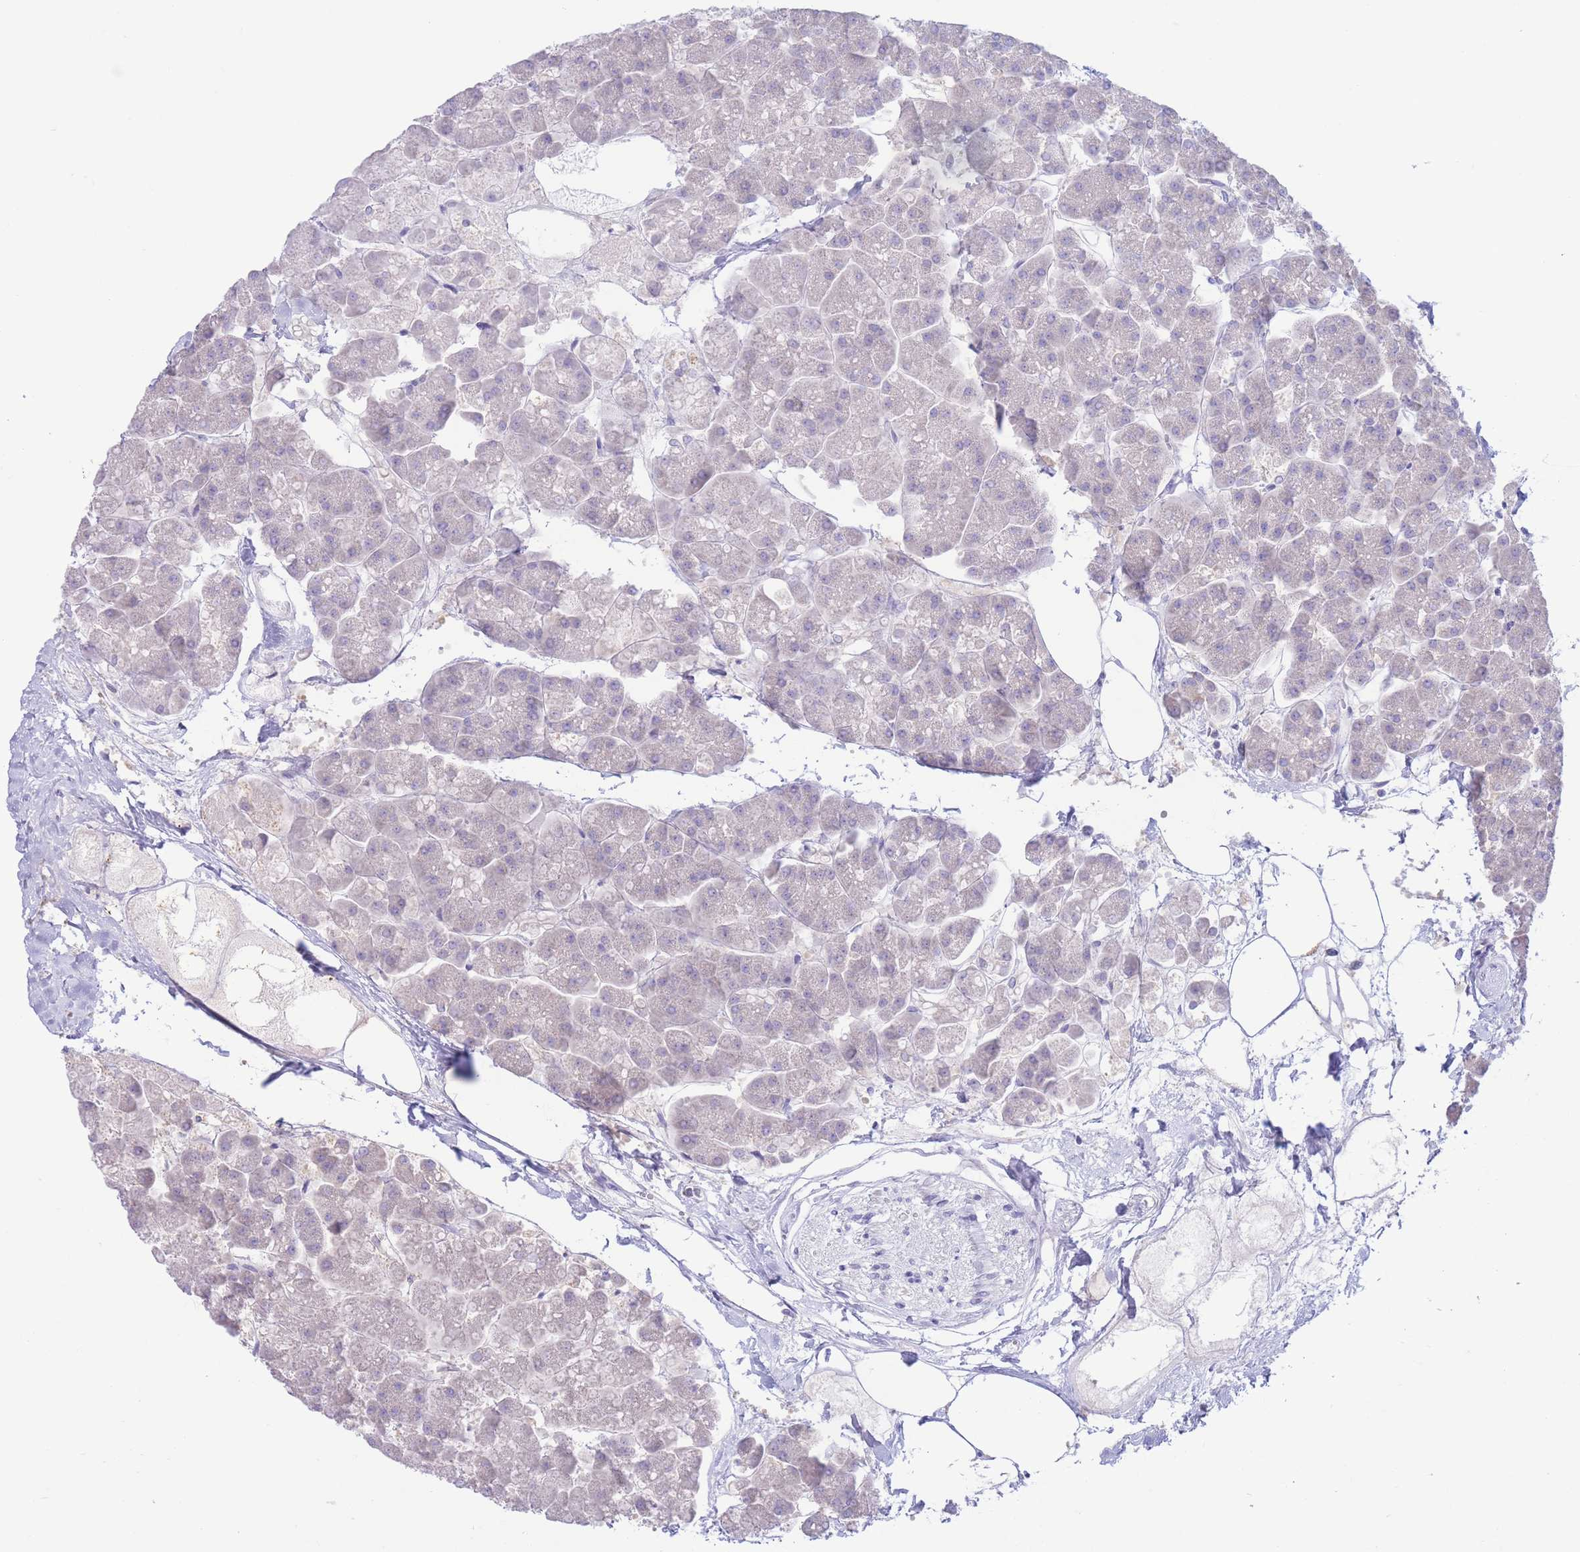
{"staining": {"intensity": "negative", "quantity": "none", "location": "none"}, "tissue": "pancreas", "cell_type": "Exocrine glandular cells", "image_type": "normal", "snomed": [{"axis": "morphology", "description": "Normal tissue, NOS"}, {"axis": "topography", "description": "Pancreas"}, {"axis": "topography", "description": "Peripheral nerve tissue"}], "caption": "This is an immunohistochemistry histopathology image of benign human pancreas. There is no expression in exocrine glandular cells.", "gene": "FAH", "patient": {"sex": "male", "age": 54}}